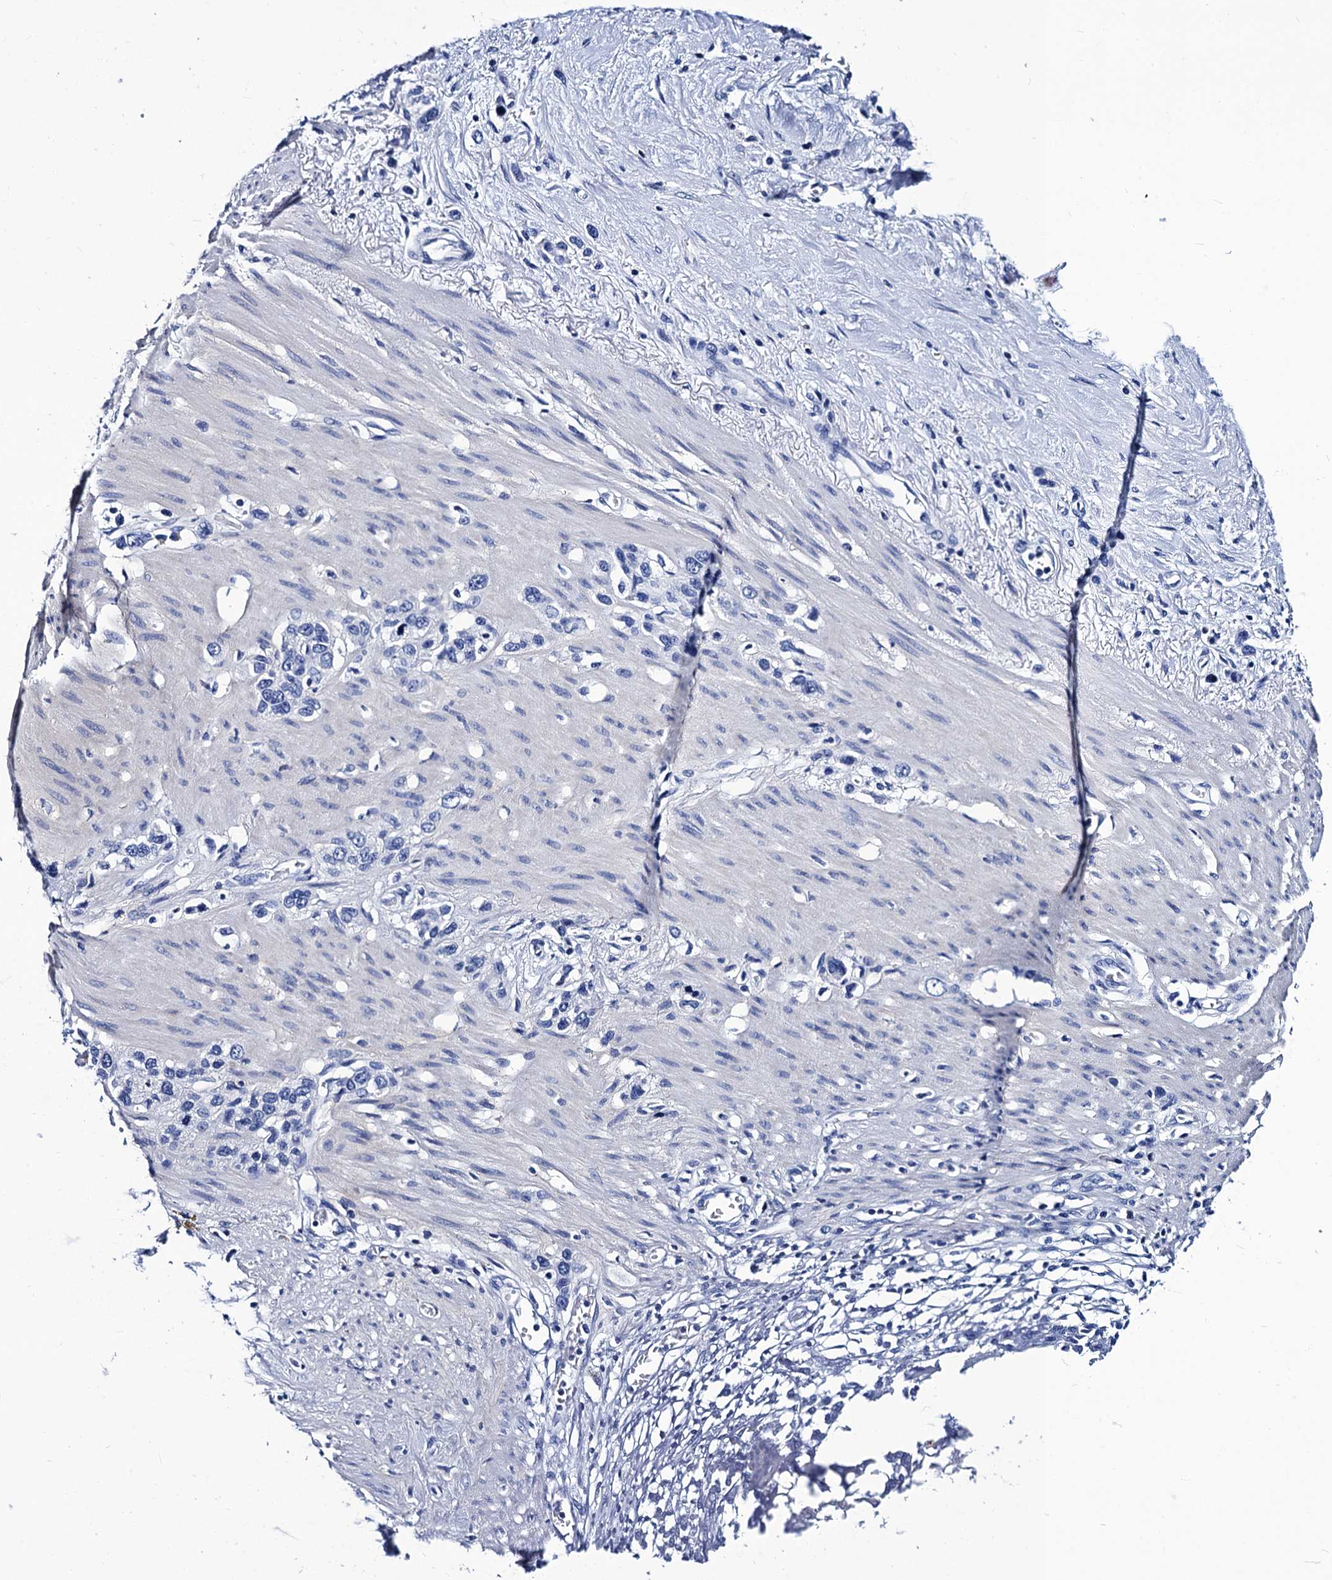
{"staining": {"intensity": "negative", "quantity": "none", "location": "none"}, "tissue": "stomach cancer", "cell_type": "Tumor cells", "image_type": "cancer", "snomed": [{"axis": "morphology", "description": "Adenocarcinoma, NOS"}, {"axis": "morphology", "description": "Adenocarcinoma, High grade"}, {"axis": "topography", "description": "Stomach, upper"}, {"axis": "topography", "description": "Stomach, lower"}], "caption": "This is a photomicrograph of immunohistochemistry (IHC) staining of stomach cancer, which shows no staining in tumor cells.", "gene": "MYBPC3", "patient": {"sex": "female", "age": 65}}